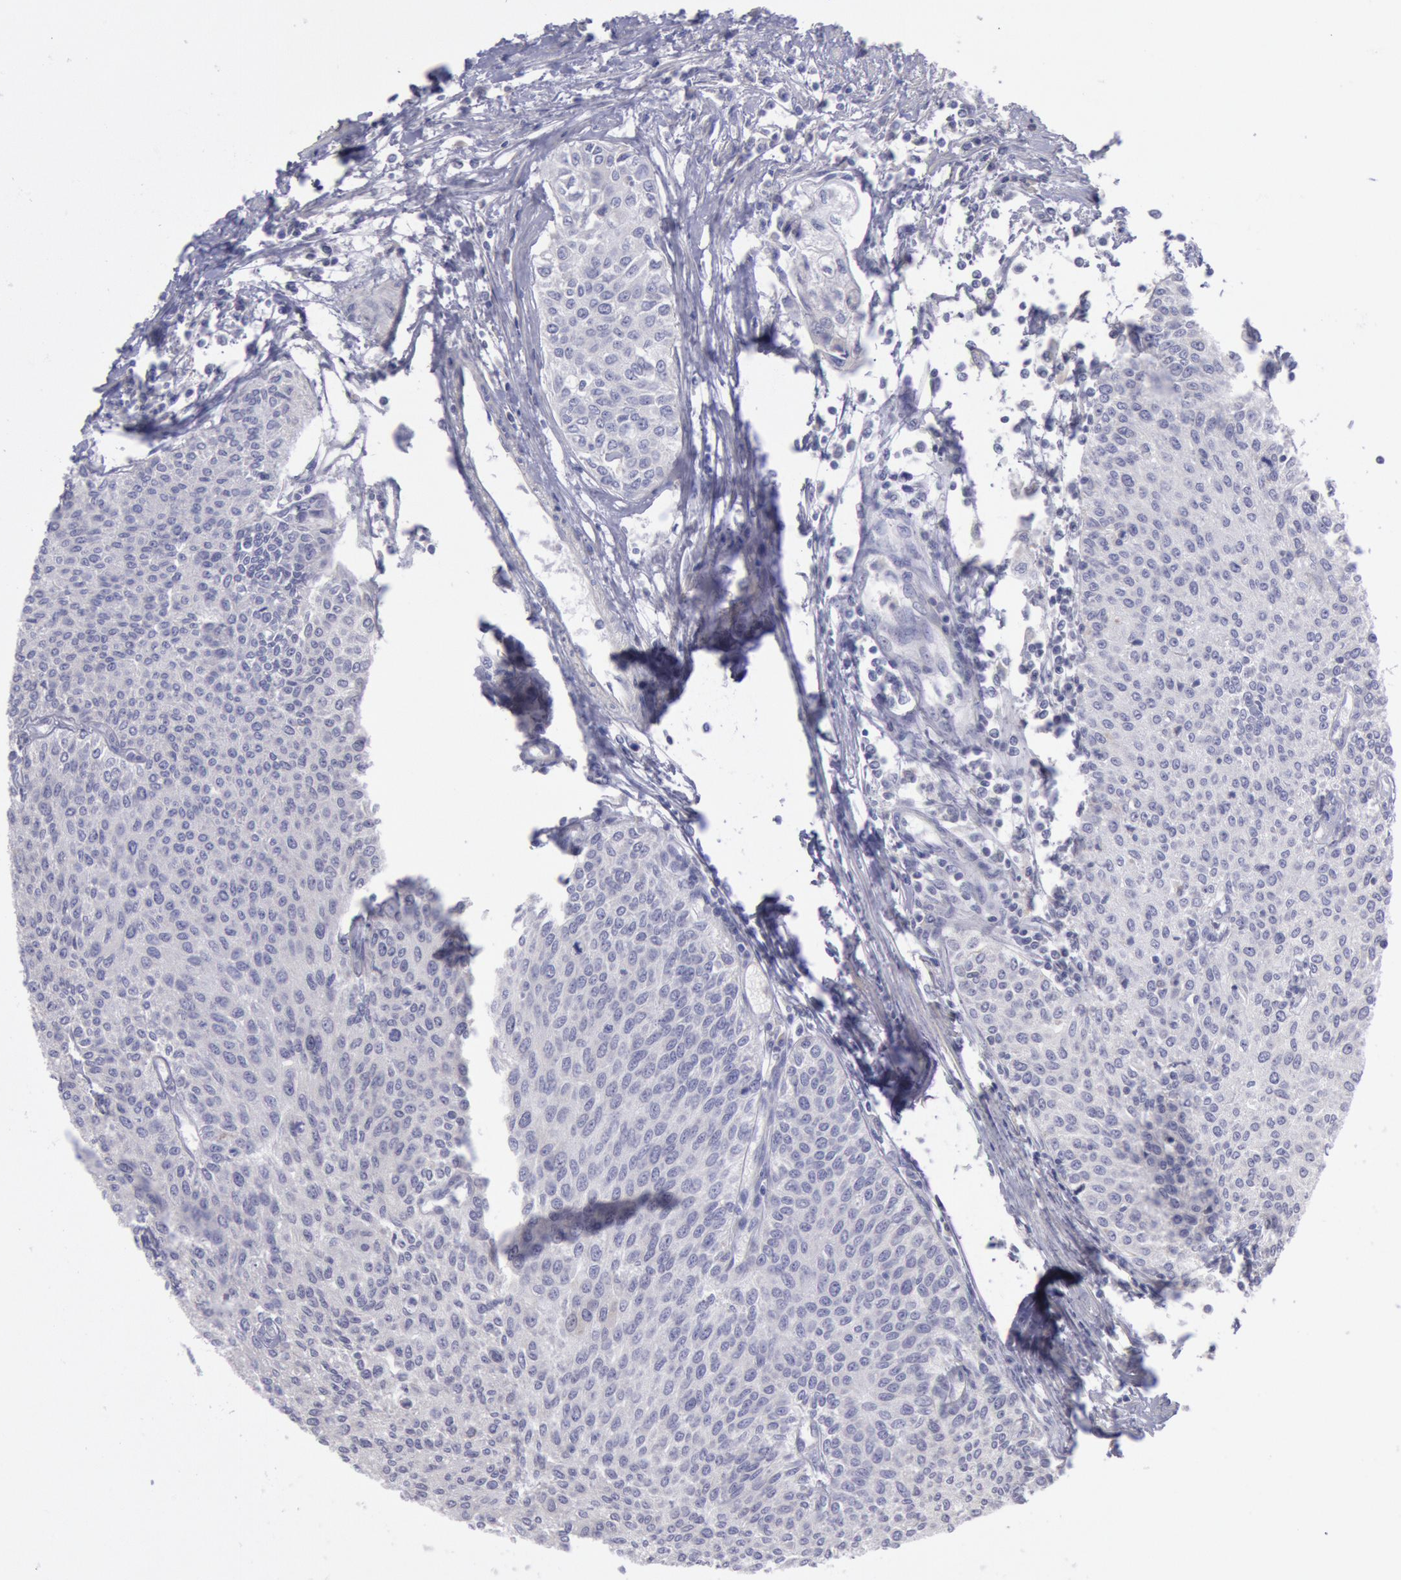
{"staining": {"intensity": "negative", "quantity": "none", "location": "none"}, "tissue": "urothelial cancer", "cell_type": "Tumor cells", "image_type": "cancer", "snomed": [{"axis": "morphology", "description": "Urothelial carcinoma, Low grade"}, {"axis": "topography", "description": "Urinary bladder"}], "caption": "Human urothelial carcinoma (low-grade) stained for a protein using immunohistochemistry (IHC) demonstrates no expression in tumor cells.", "gene": "MYH7", "patient": {"sex": "female", "age": 73}}